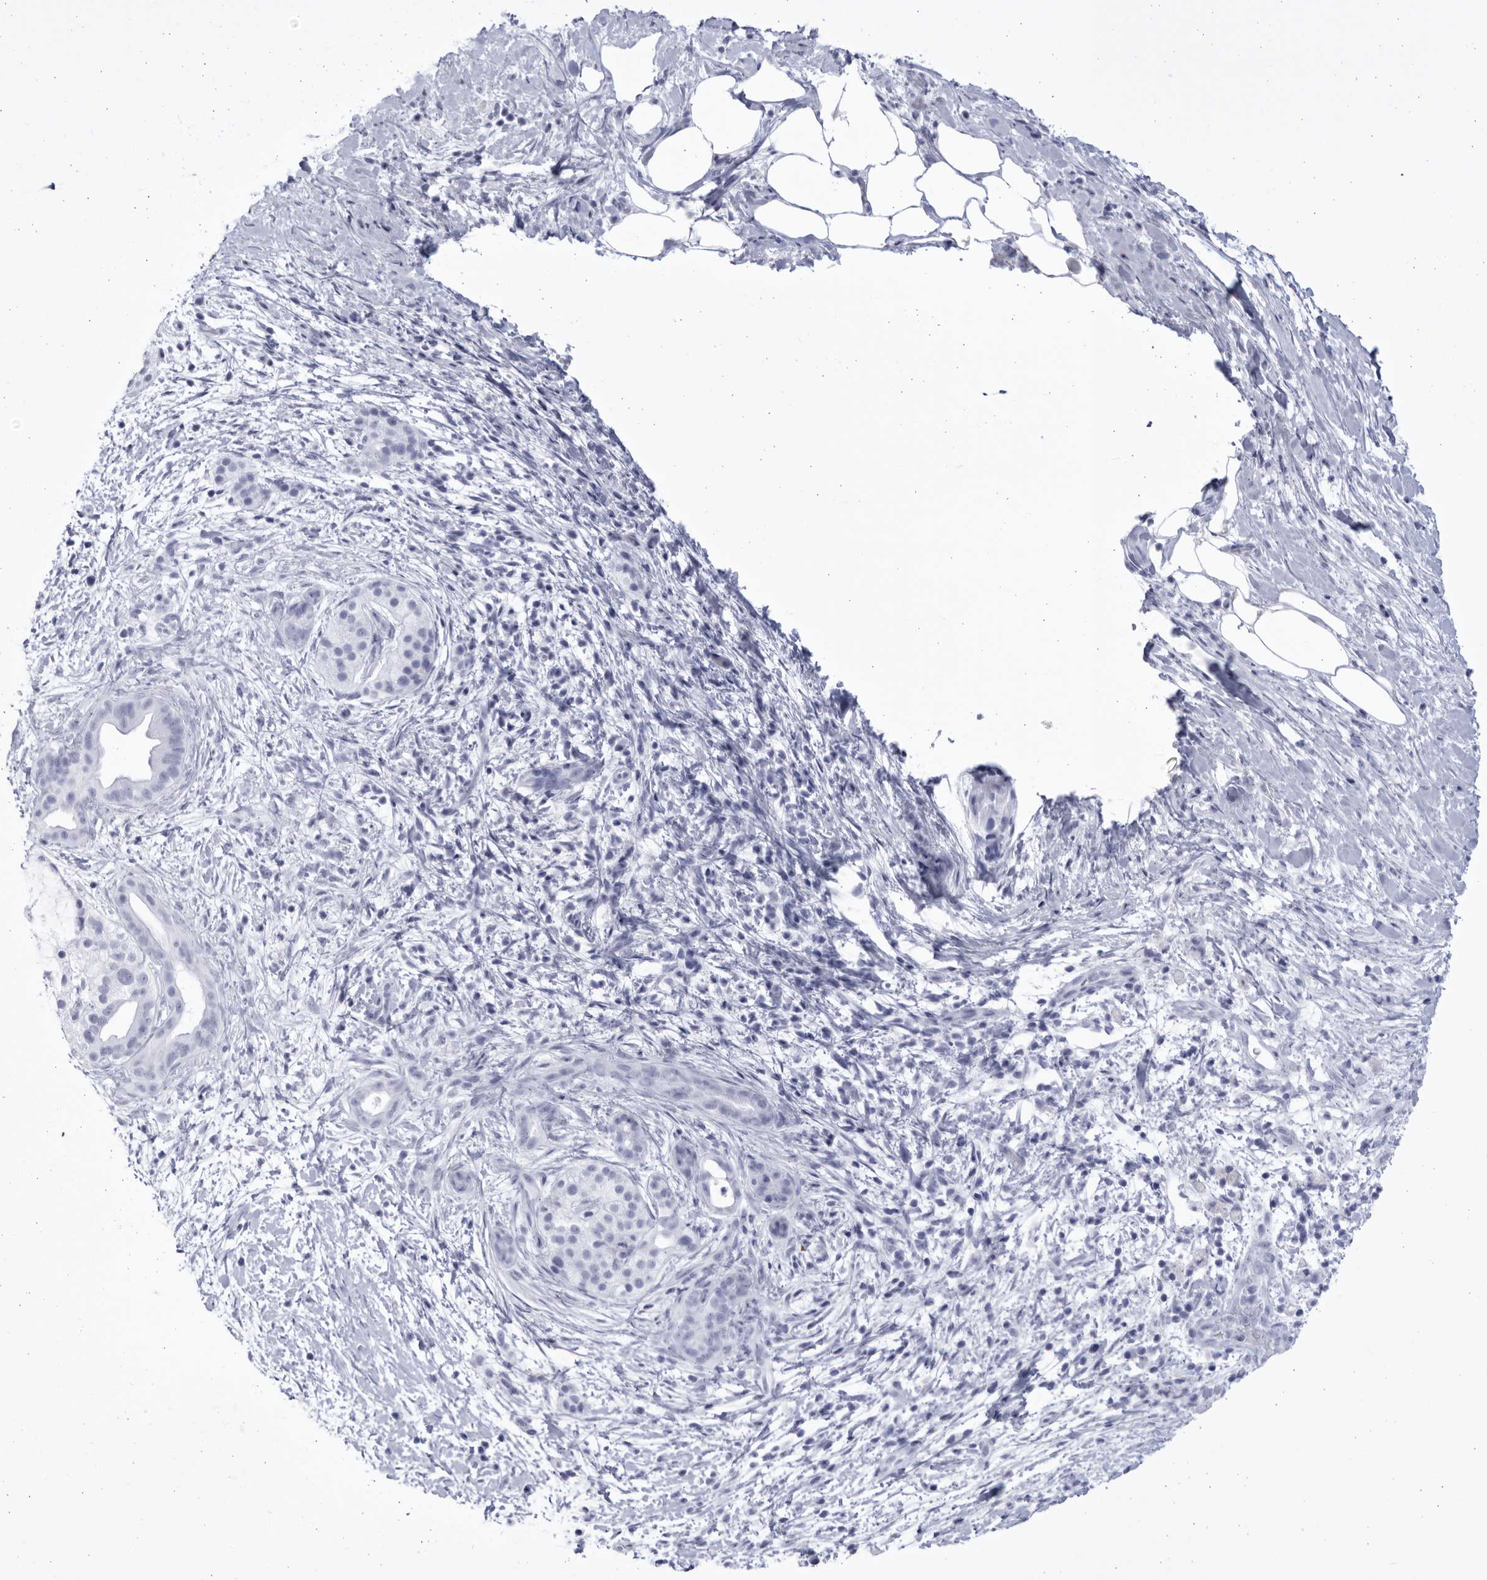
{"staining": {"intensity": "negative", "quantity": "none", "location": "none"}, "tissue": "pancreatic cancer", "cell_type": "Tumor cells", "image_type": "cancer", "snomed": [{"axis": "morphology", "description": "Adenocarcinoma, NOS"}, {"axis": "topography", "description": "Pancreas"}], "caption": "IHC micrograph of neoplastic tissue: pancreatic adenocarcinoma stained with DAB demonstrates no significant protein positivity in tumor cells. (Stains: DAB IHC with hematoxylin counter stain, Microscopy: brightfield microscopy at high magnification).", "gene": "CCDC181", "patient": {"sex": "male", "age": 58}}